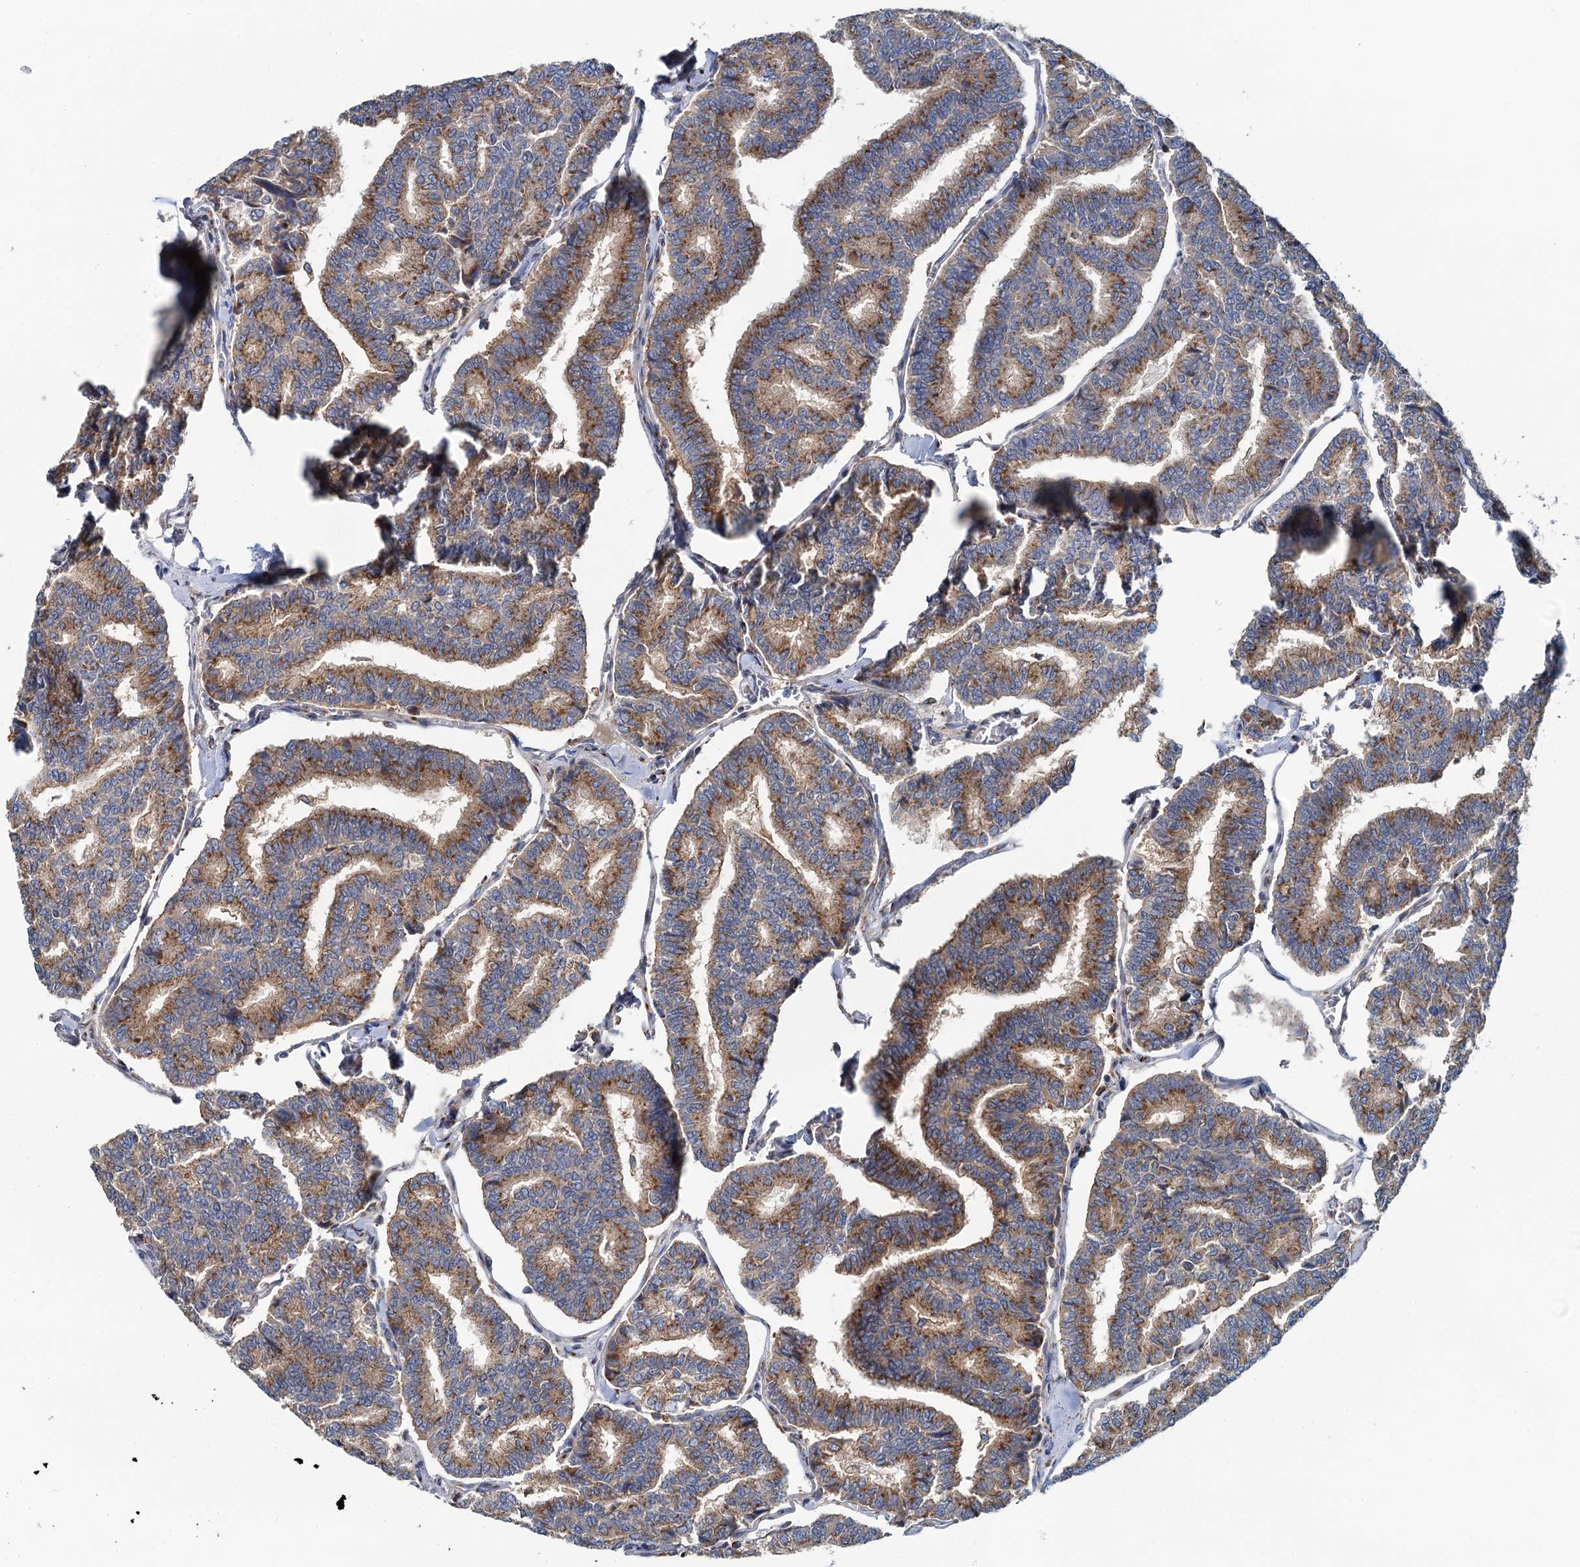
{"staining": {"intensity": "moderate", "quantity": ">75%", "location": "cytoplasmic/membranous"}, "tissue": "thyroid cancer", "cell_type": "Tumor cells", "image_type": "cancer", "snomed": [{"axis": "morphology", "description": "Papillary adenocarcinoma, NOS"}, {"axis": "topography", "description": "Thyroid gland"}], "caption": "Tumor cells display medium levels of moderate cytoplasmic/membranous positivity in approximately >75% of cells in thyroid cancer.", "gene": "BET1L", "patient": {"sex": "female", "age": 35}}